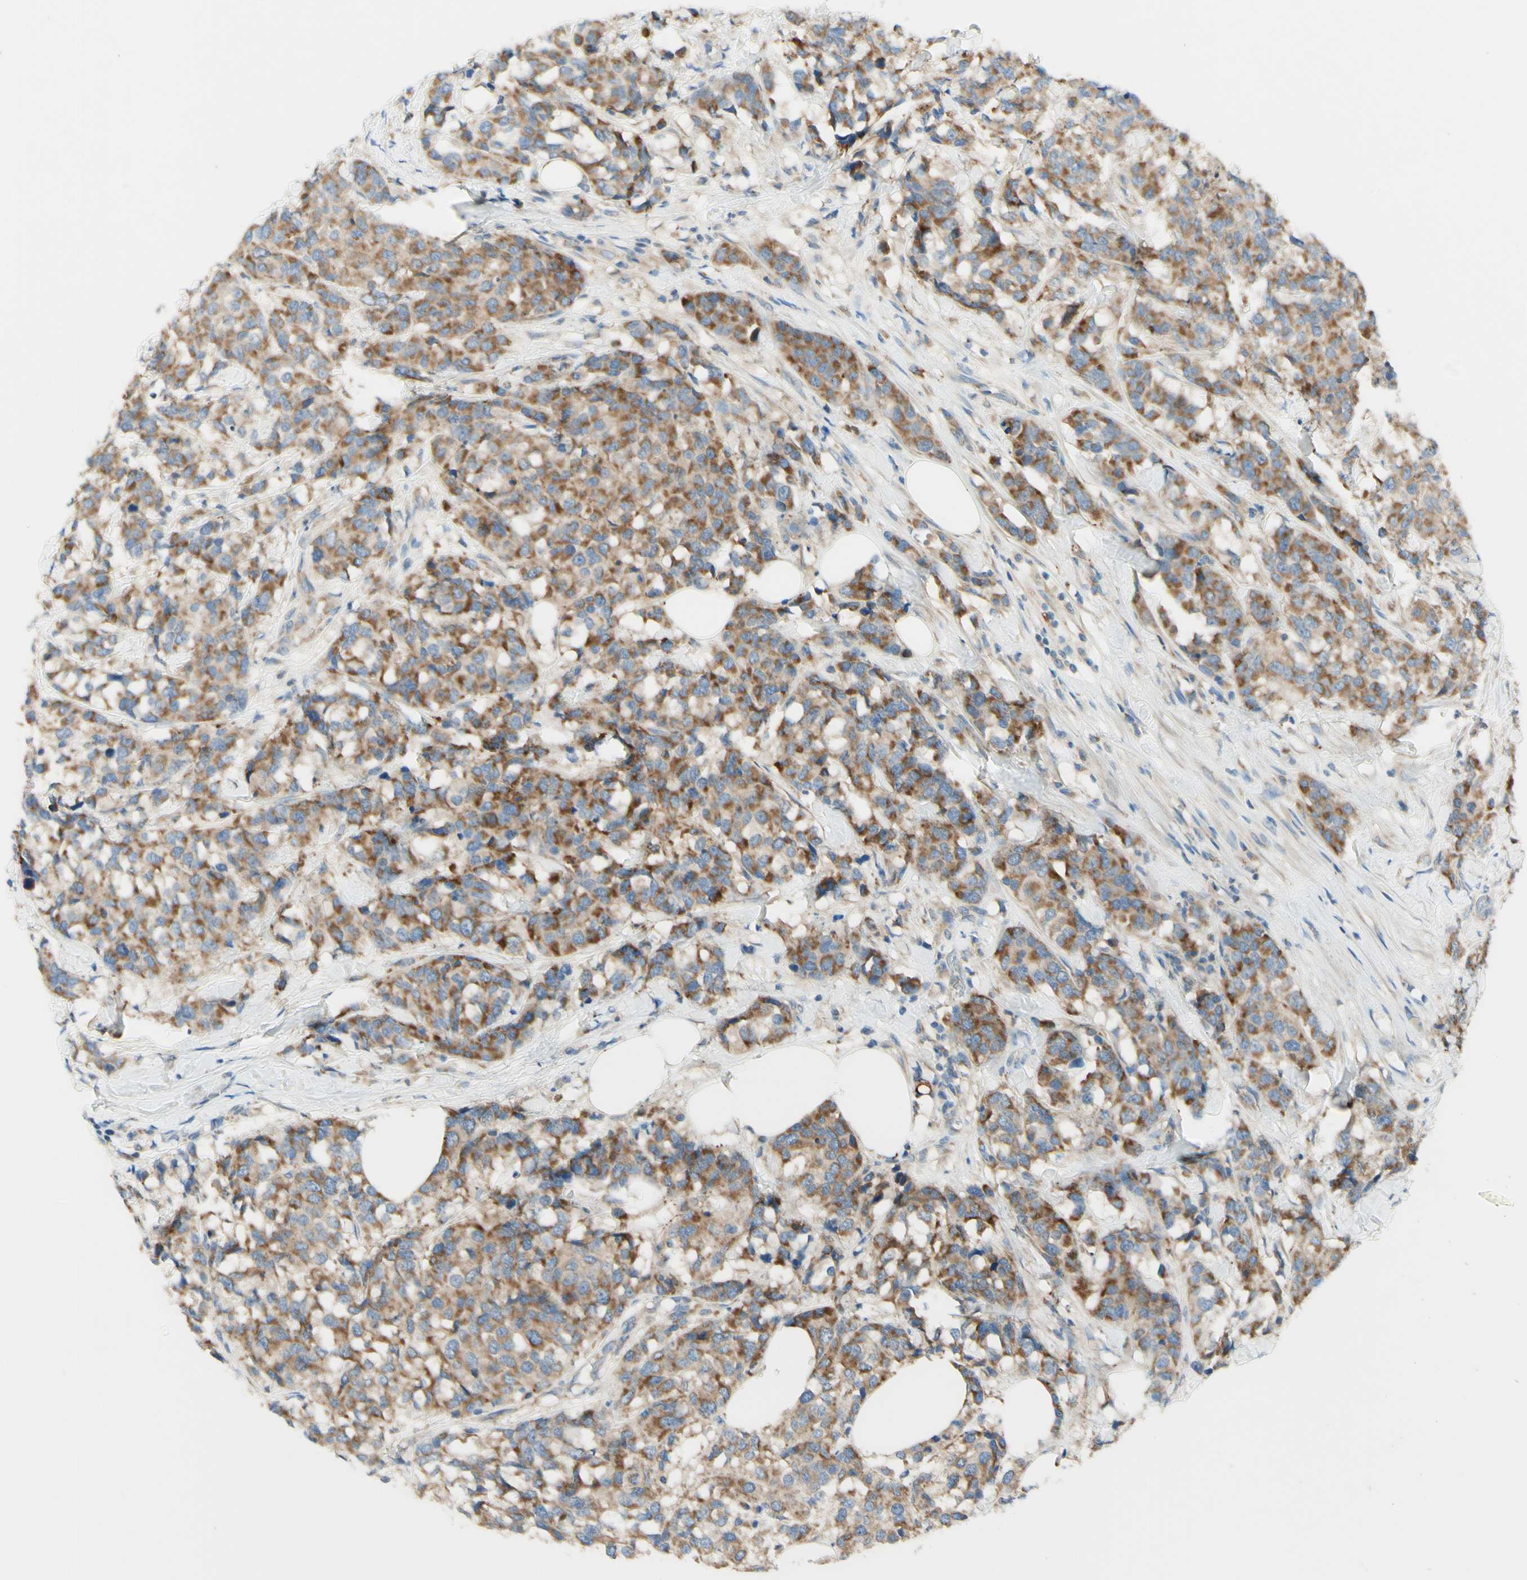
{"staining": {"intensity": "moderate", "quantity": ">75%", "location": "cytoplasmic/membranous"}, "tissue": "breast cancer", "cell_type": "Tumor cells", "image_type": "cancer", "snomed": [{"axis": "morphology", "description": "Lobular carcinoma"}, {"axis": "topography", "description": "Breast"}], "caption": "A high-resolution image shows IHC staining of breast cancer (lobular carcinoma), which demonstrates moderate cytoplasmic/membranous positivity in approximately >75% of tumor cells.", "gene": "ARMC10", "patient": {"sex": "female", "age": 59}}